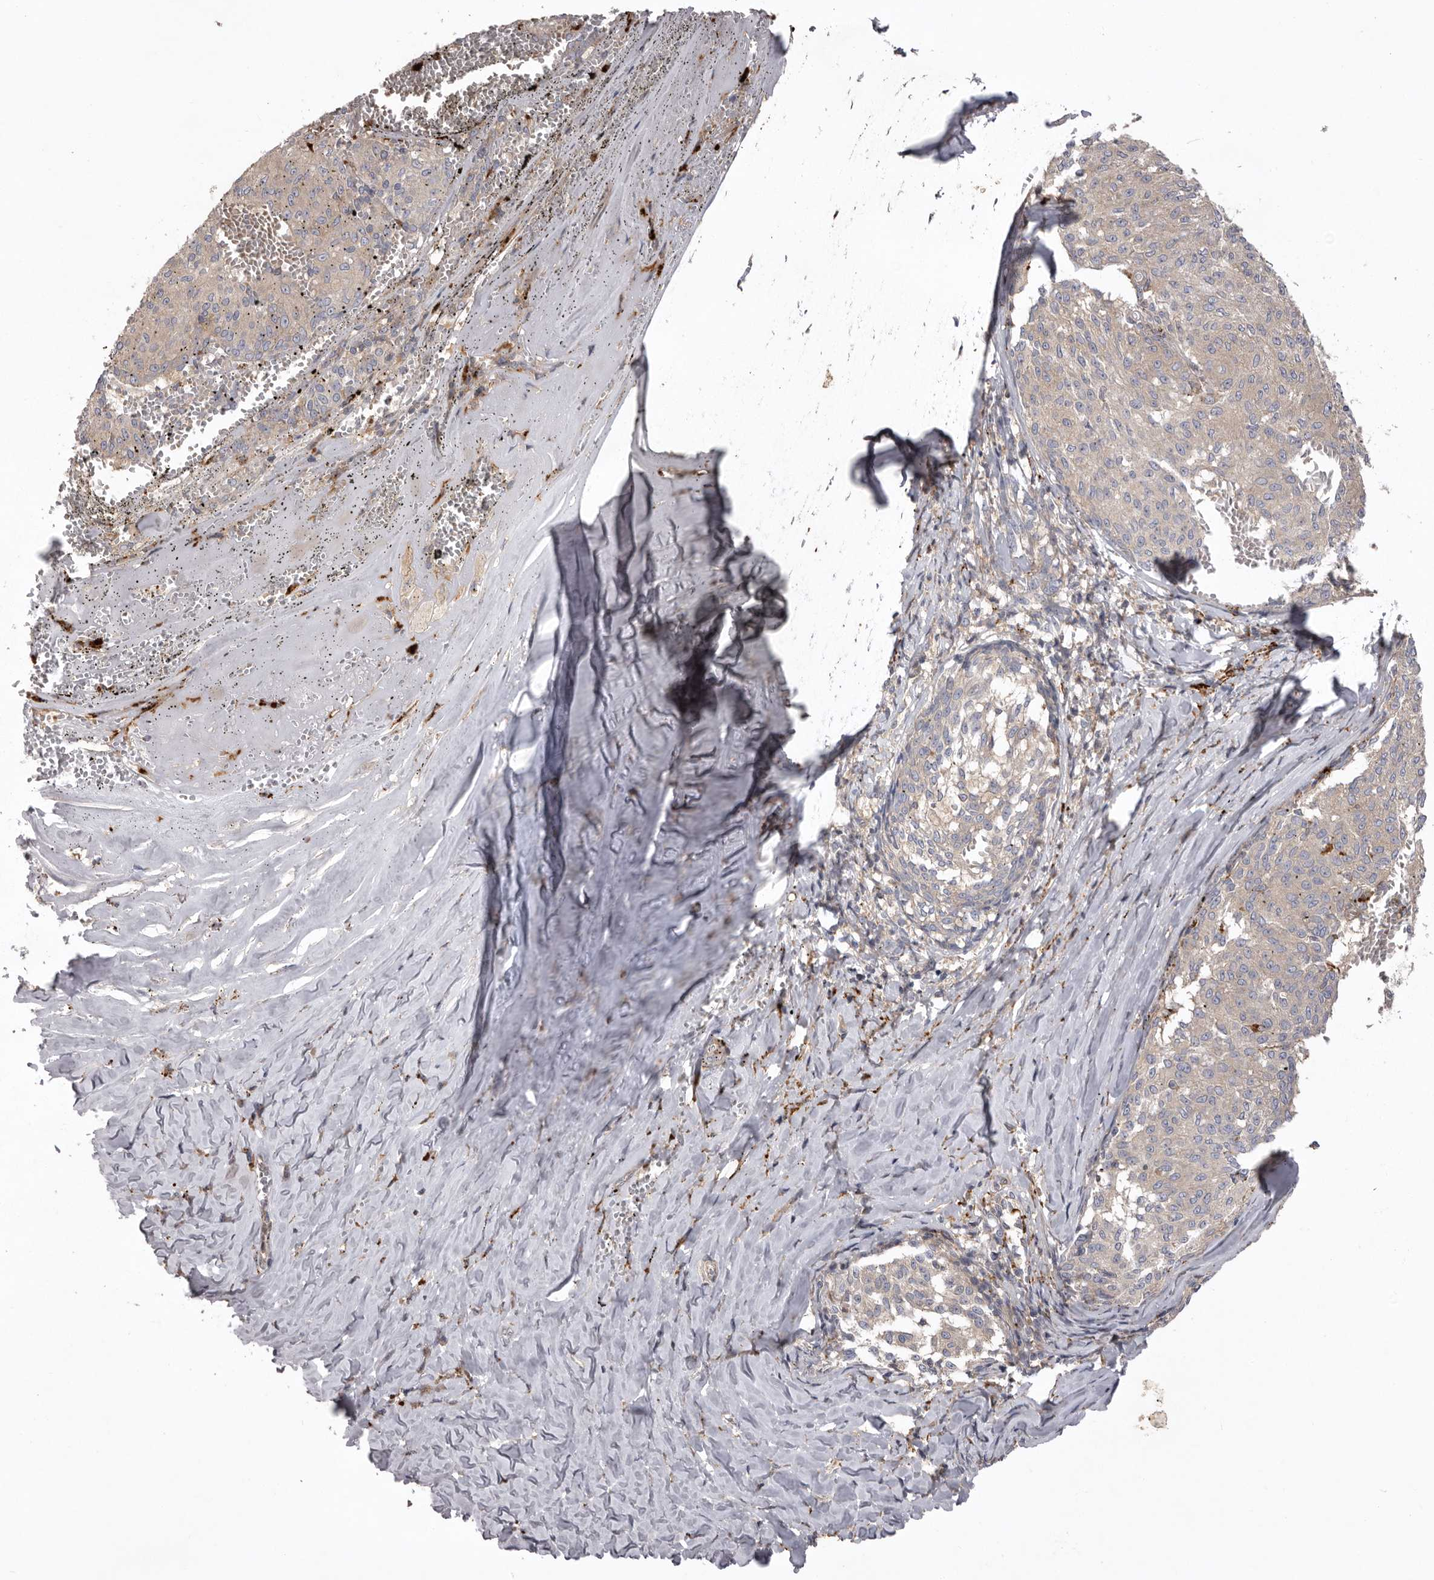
{"staining": {"intensity": "negative", "quantity": "none", "location": "none"}, "tissue": "melanoma", "cell_type": "Tumor cells", "image_type": "cancer", "snomed": [{"axis": "morphology", "description": "Malignant melanoma, NOS"}, {"axis": "topography", "description": "Skin"}], "caption": "Immunohistochemistry (IHC) histopathology image of human melanoma stained for a protein (brown), which exhibits no staining in tumor cells.", "gene": "WDR47", "patient": {"sex": "female", "age": 72}}